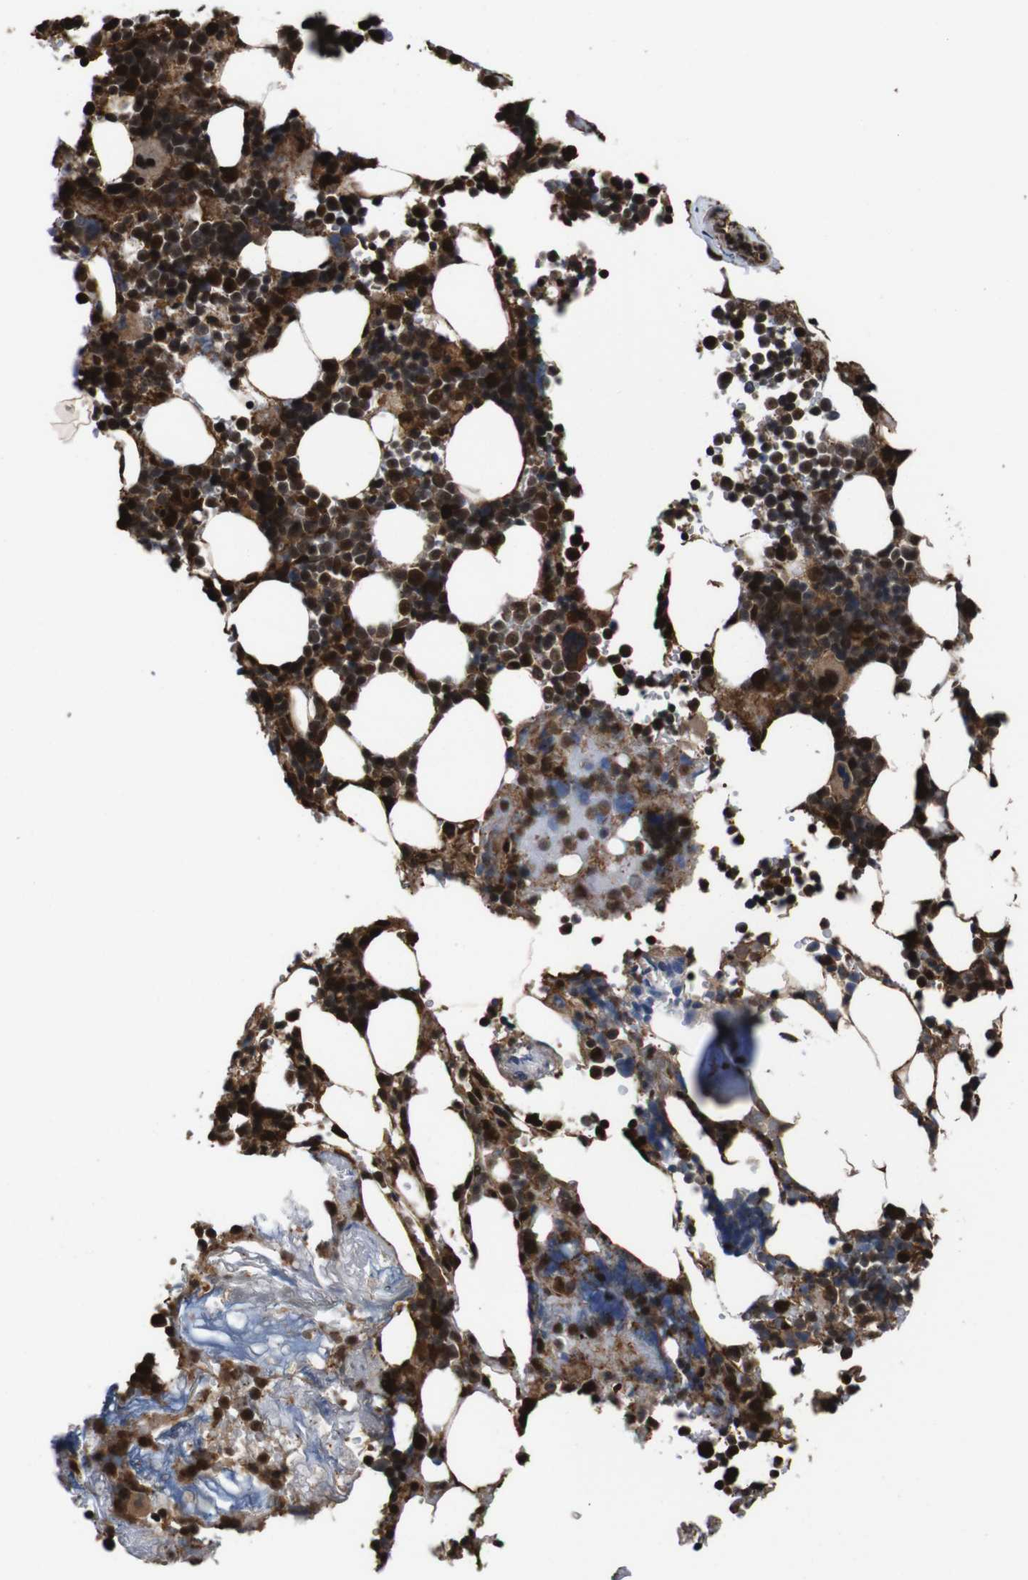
{"staining": {"intensity": "strong", "quantity": ">75%", "location": "cytoplasmic/membranous,nuclear"}, "tissue": "bone marrow", "cell_type": "Hematopoietic cells", "image_type": "normal", "snomed": [{"axis": "morphology", "description": "Normal tissue, NOS"}, {"axis": "topography", "description": "Bone marrow"}], "caption": "About >75% of hematopoietic cells in benign human bone marrow show strong cytoplasmic/membranous,nuclear protein staining as visualized by brown immunohistochemical staining.", "gene": "VCP", "patient": {"sex": "female", "age": 73}}